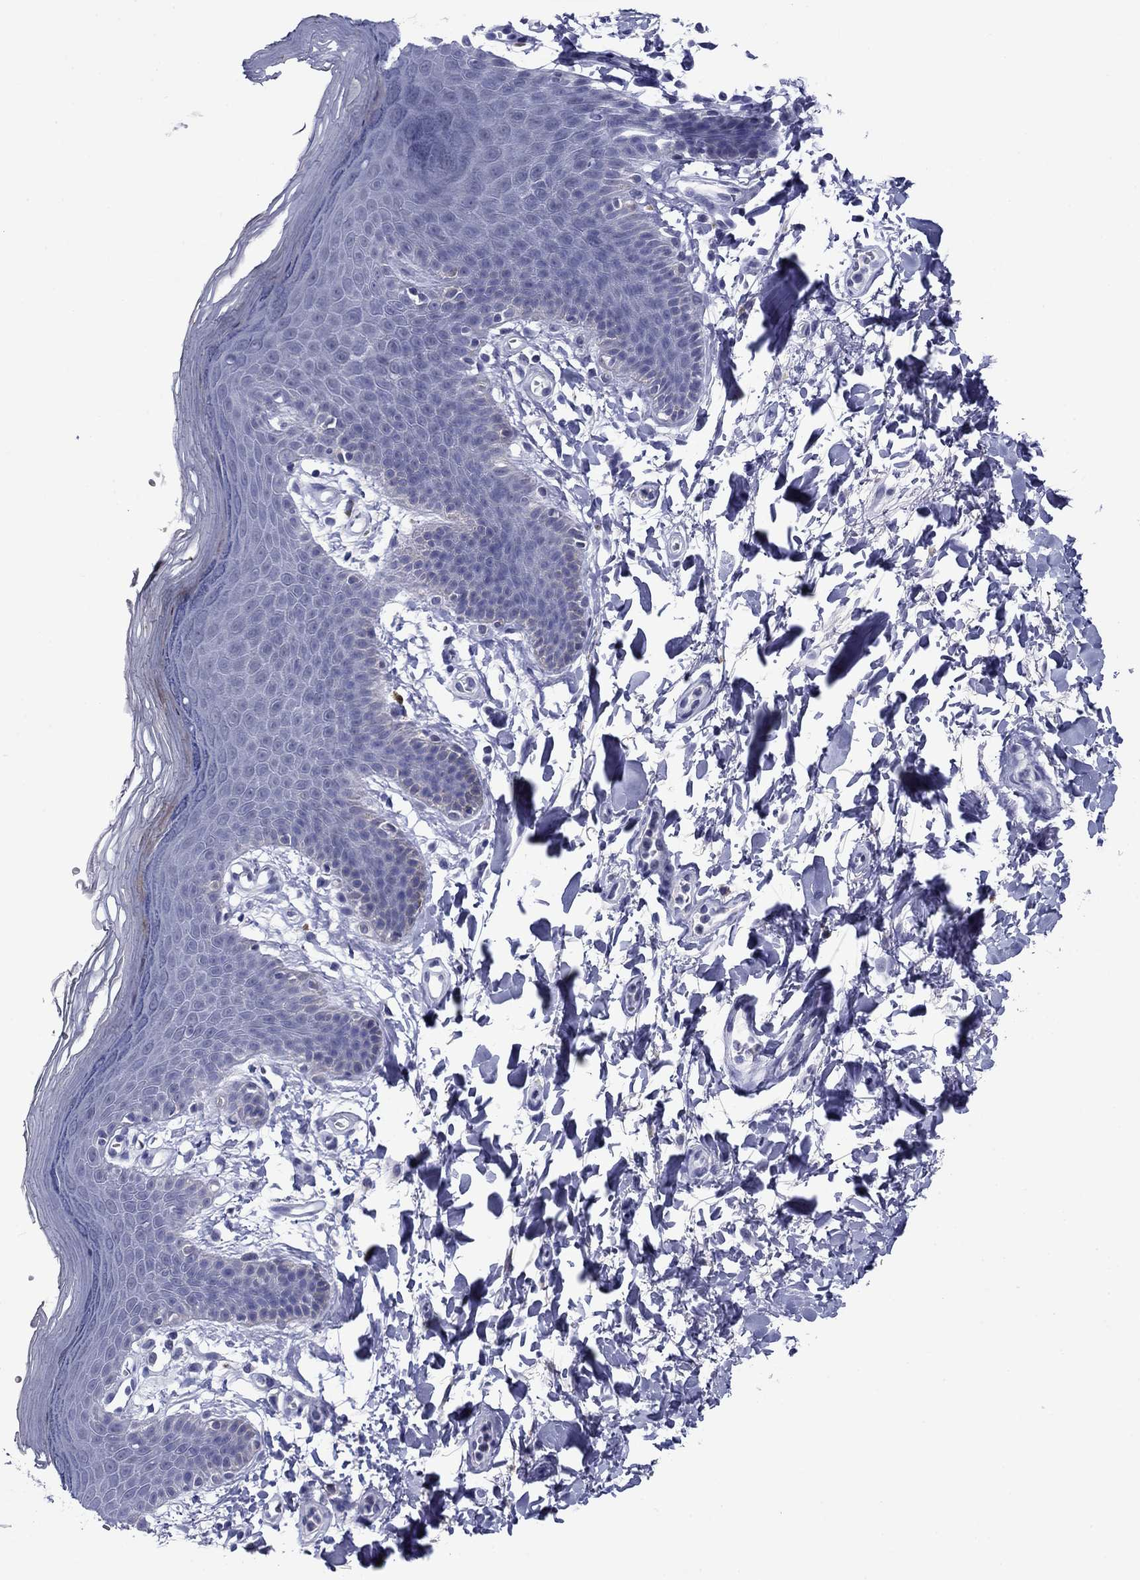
{"staining": {"intensity": "negative", "quantity": "none", "location": "none"}, "tissue": "skin", "cell_type": "Epidermal cells", "image_type": "normal", "snomed": [{"axis": "morphology", "description": "Normal tissue, NOS"}, {"axis": "topography", "description": "Anal"}], "caption": "This is an IHC micrograph of benign human skin. There is no staining in epidermal cells.", "gene": "TCFL5", "patient": {"sex": "male", "age": 53}}